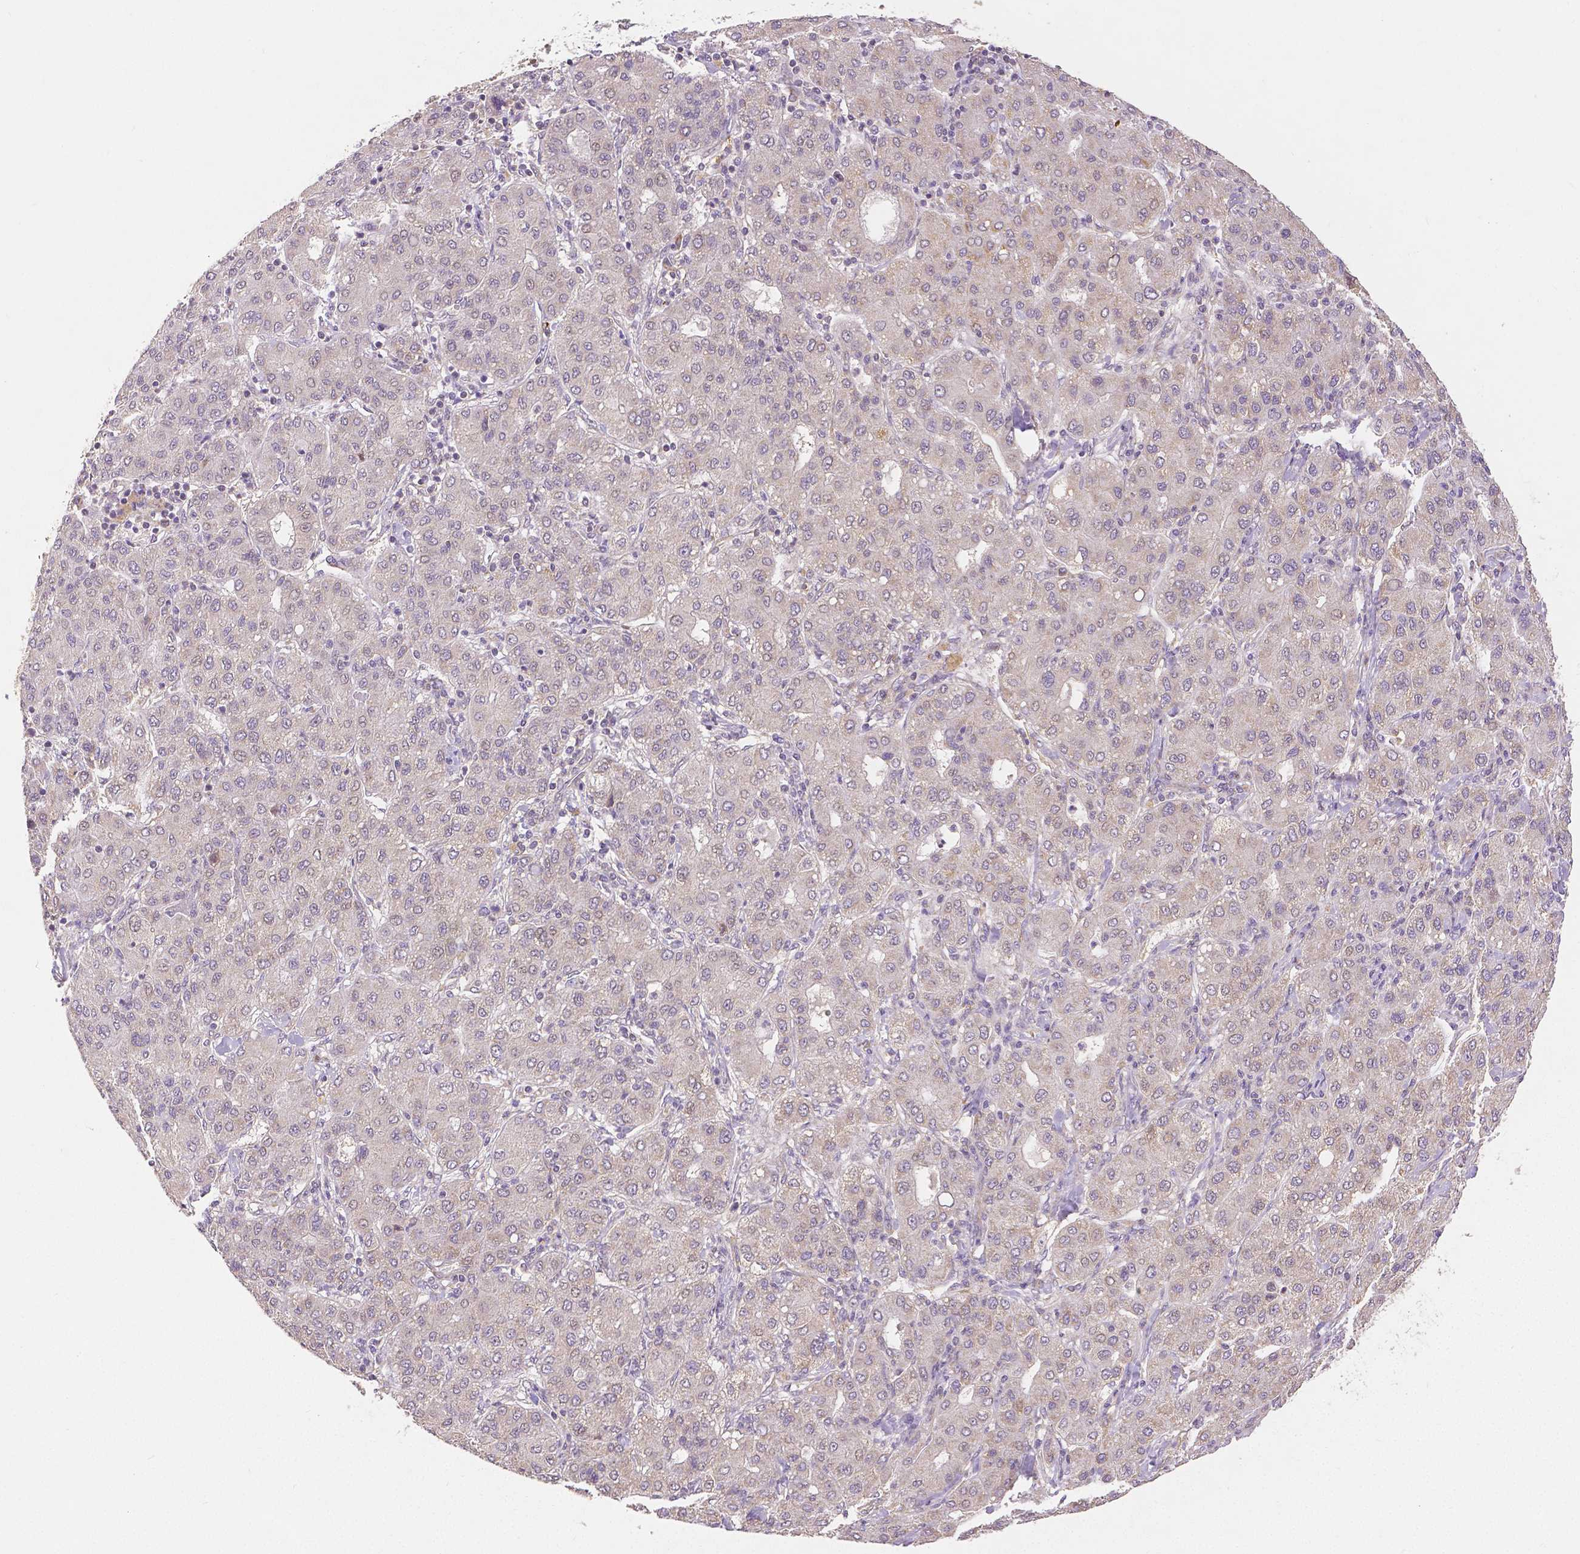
{"staining": {"intensity": "negative", "quantity": "none", "location": "none"}, "tissue": "liver cancer", "cell_type": "Tumor cells", "image_type": "cancer", "snomed": [{"axis": "morphology", "description": "Carcinoma, Hepatocellular, NOS"}, {"axis": "topography", "description": "Liver"}], "caption": "IHC micrograph of hepatocellular carcinoma (liver) stained for a protein (brown), which shows no staining in tumor cells.", "gene": "RHOT1", "patient": {"sex": "male", "age": 65}}